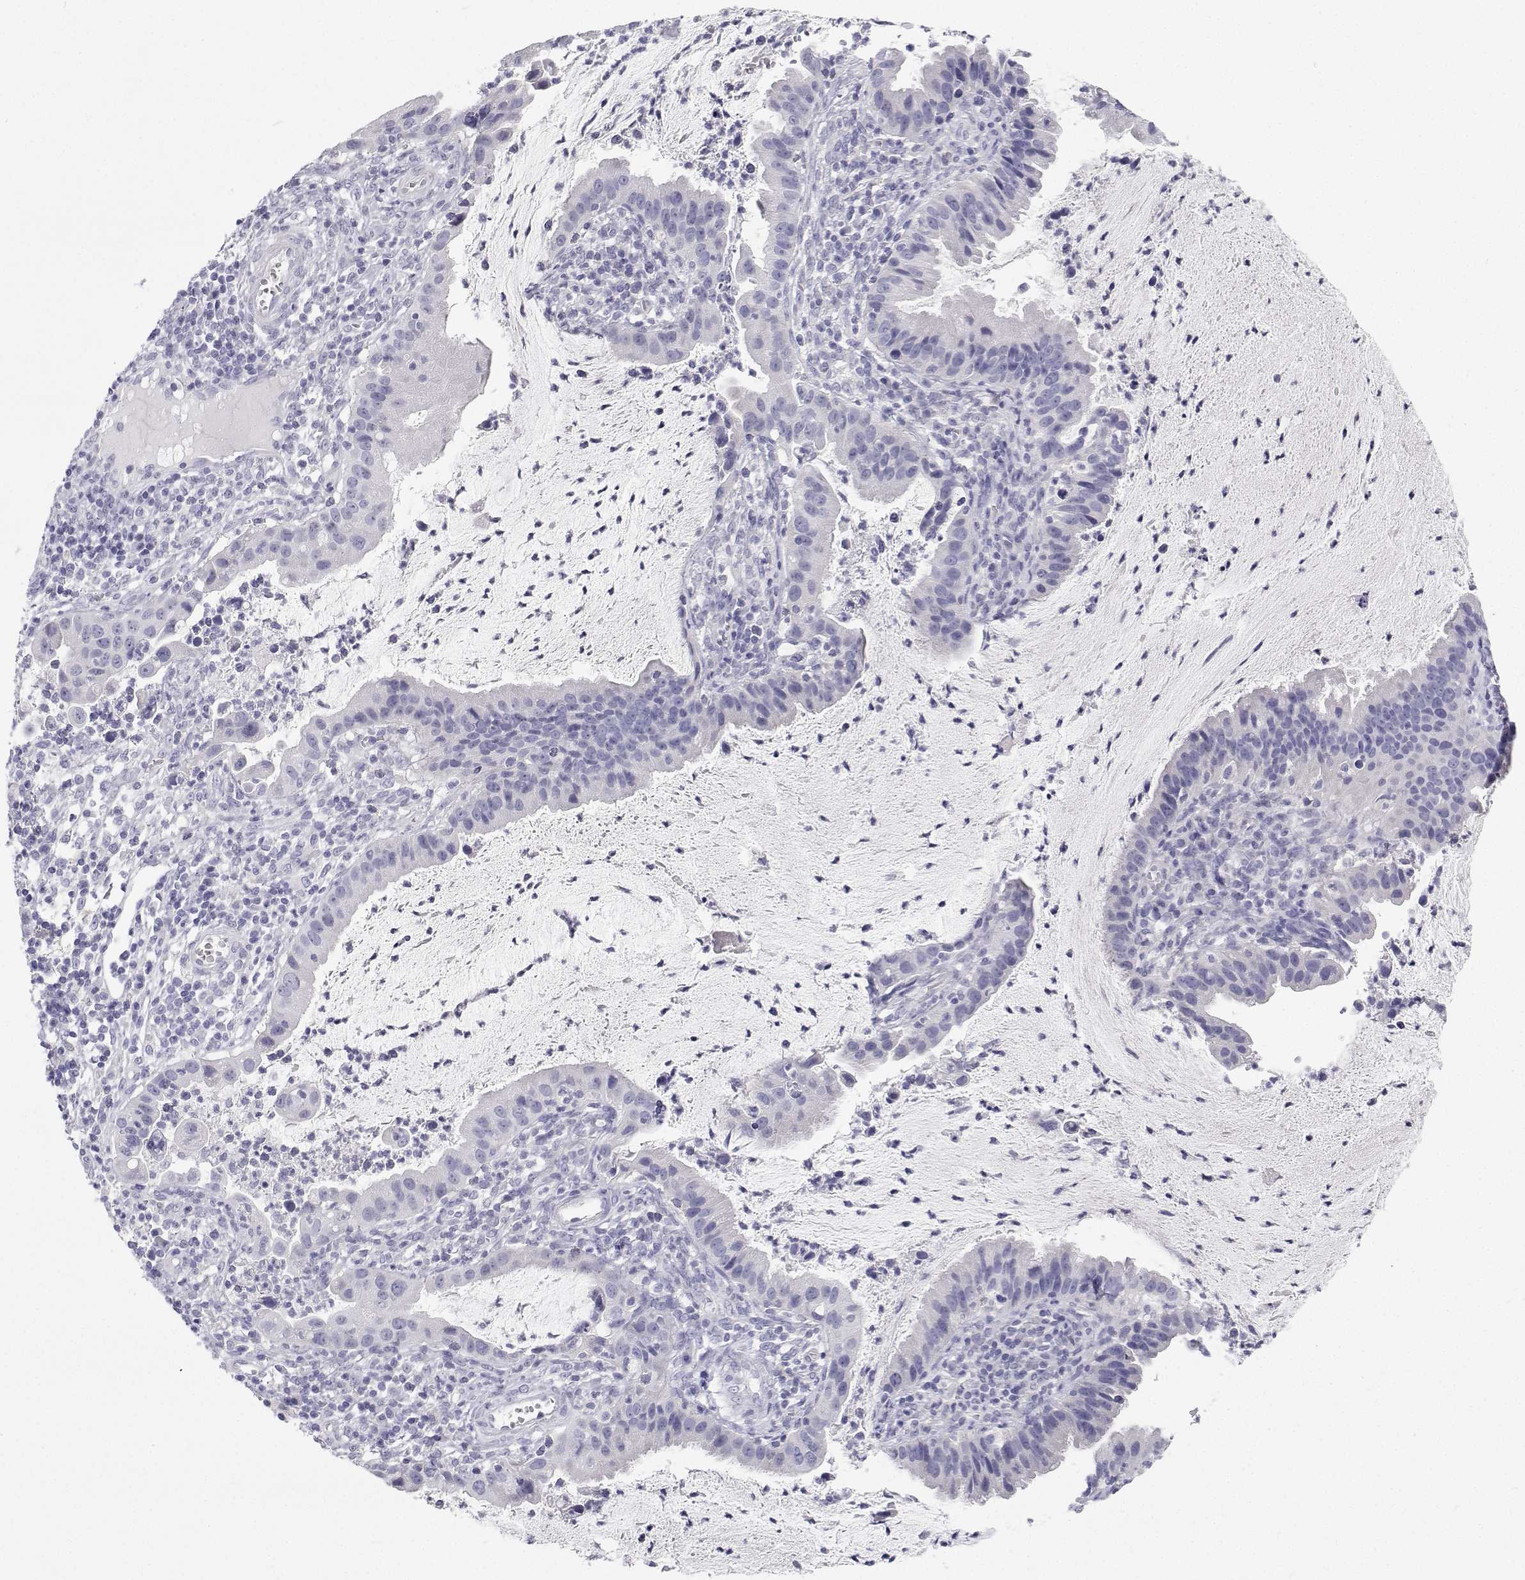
{"staining": {"intensity": "negative", "quantity": "none", "location": "none"}, "tissue": "cervical cancer", "cell_type": "Tumor cells", "image_type": "cancer", "snomed": [{"axis": "morphology", "description": "Adenocarcinoma, NOS"}, {"axis": "topography", "description": "Cervix"}], "caption": "The image exhibits no significant staining in tumor cells of cervical cancer (adenocarcinoma). (Immunohistochemistry (ihc), brightfield microscopy, high magnification).", "gene": "TTN", "patient": {"sex": "female", "age": 34}}